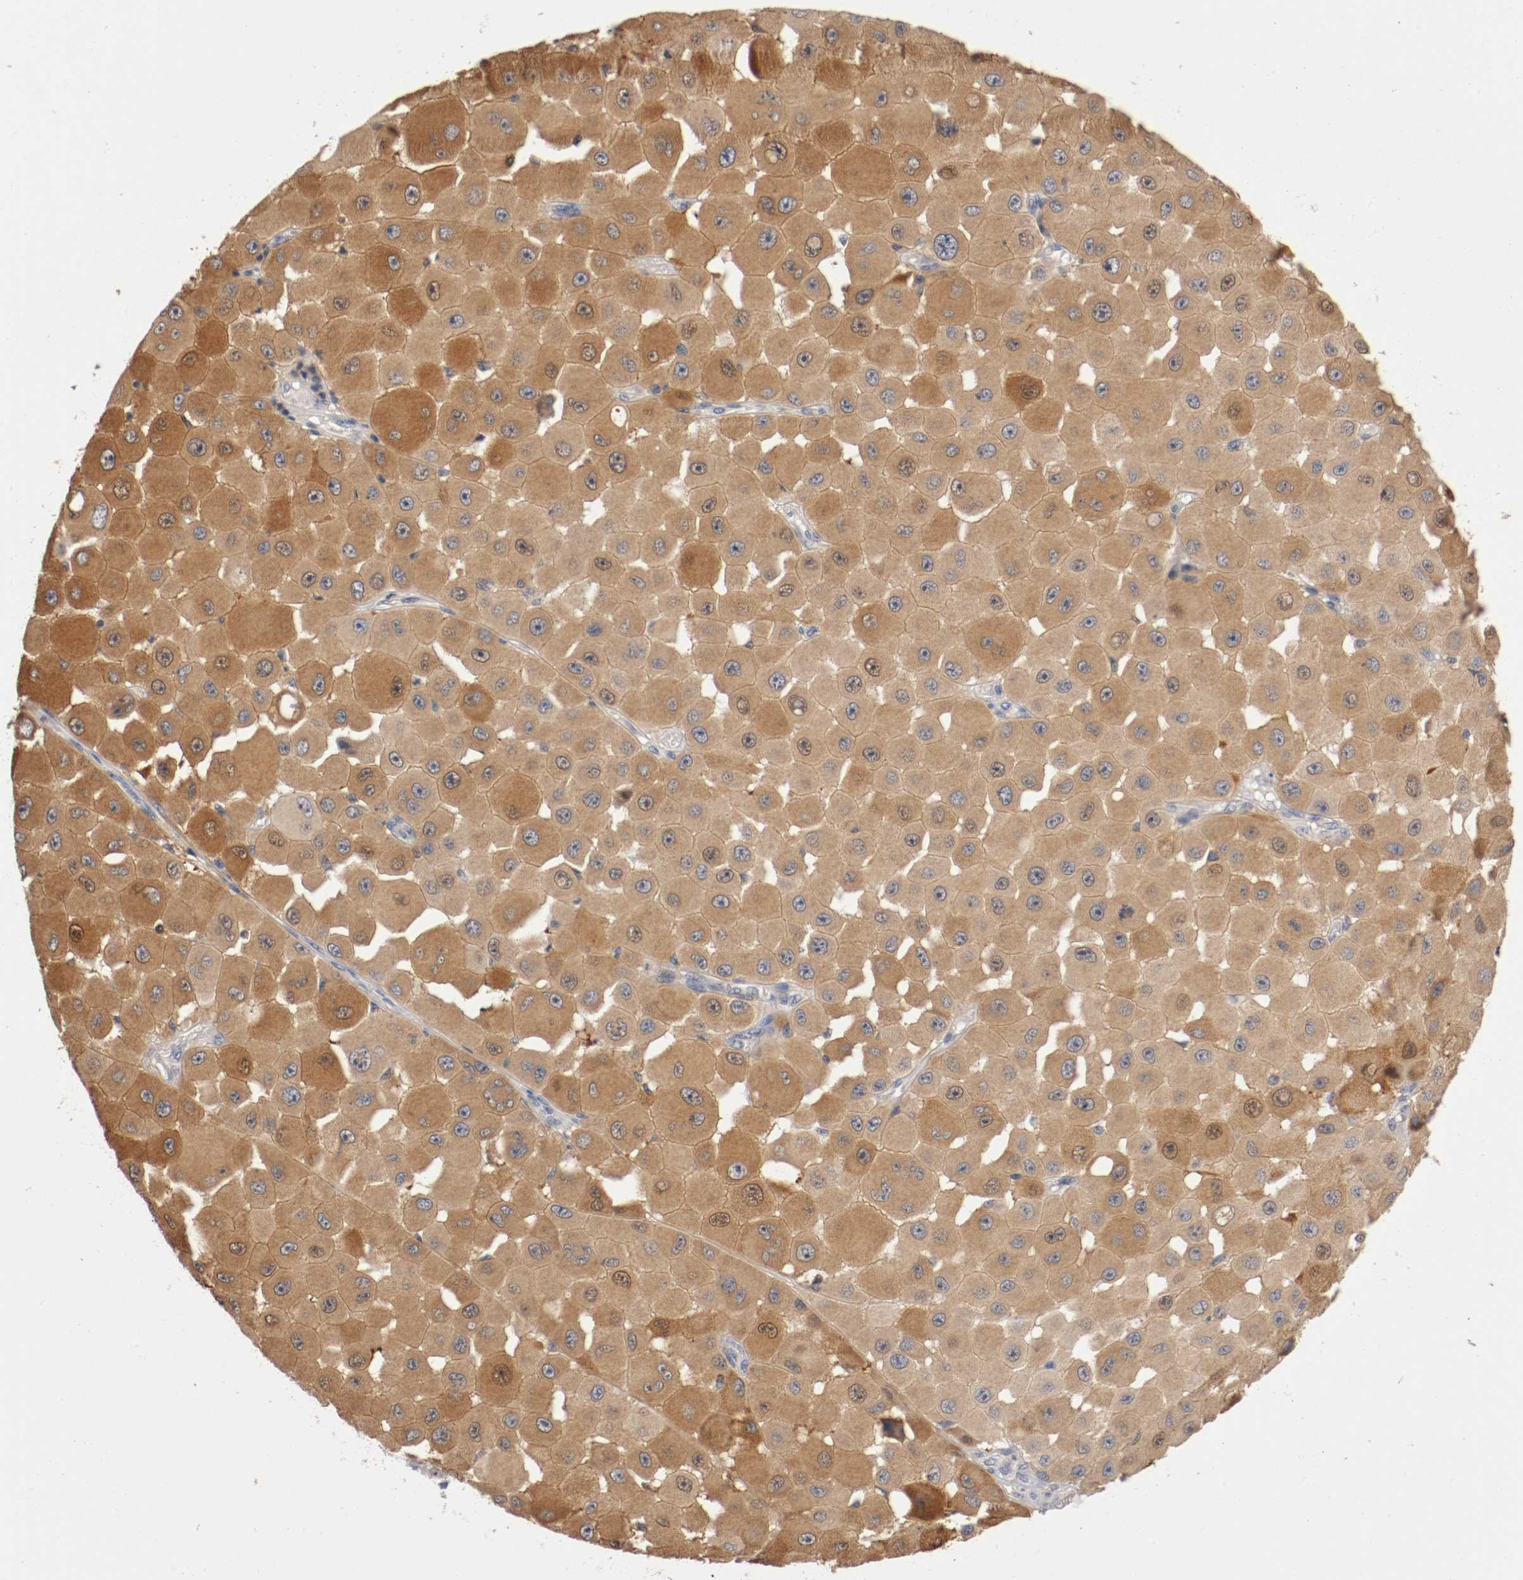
{"staining": {"intensity": "moderate", "quantity": ">75%", "location": "cytoplasmic/membranous"}, "tissue": "melanoma", "cell_type": "Tumor cells", "image_type": "cancer", "snomed": [{"axis": "morphology", "description": "Malignant melanoma, NOS"}, {"axis": "topography", "description": "Skin"}], "caption": "Immunohistochemical staining of malignant melanoma displays medium levels of moderate cytoplasmic/membranous positivity in about >75% of tumor cells. The protein of interest is shown in brown color, while the nuclei are stained blue.", "gene": "RBM23", "patient": {"sex": "female", "age": 81}}